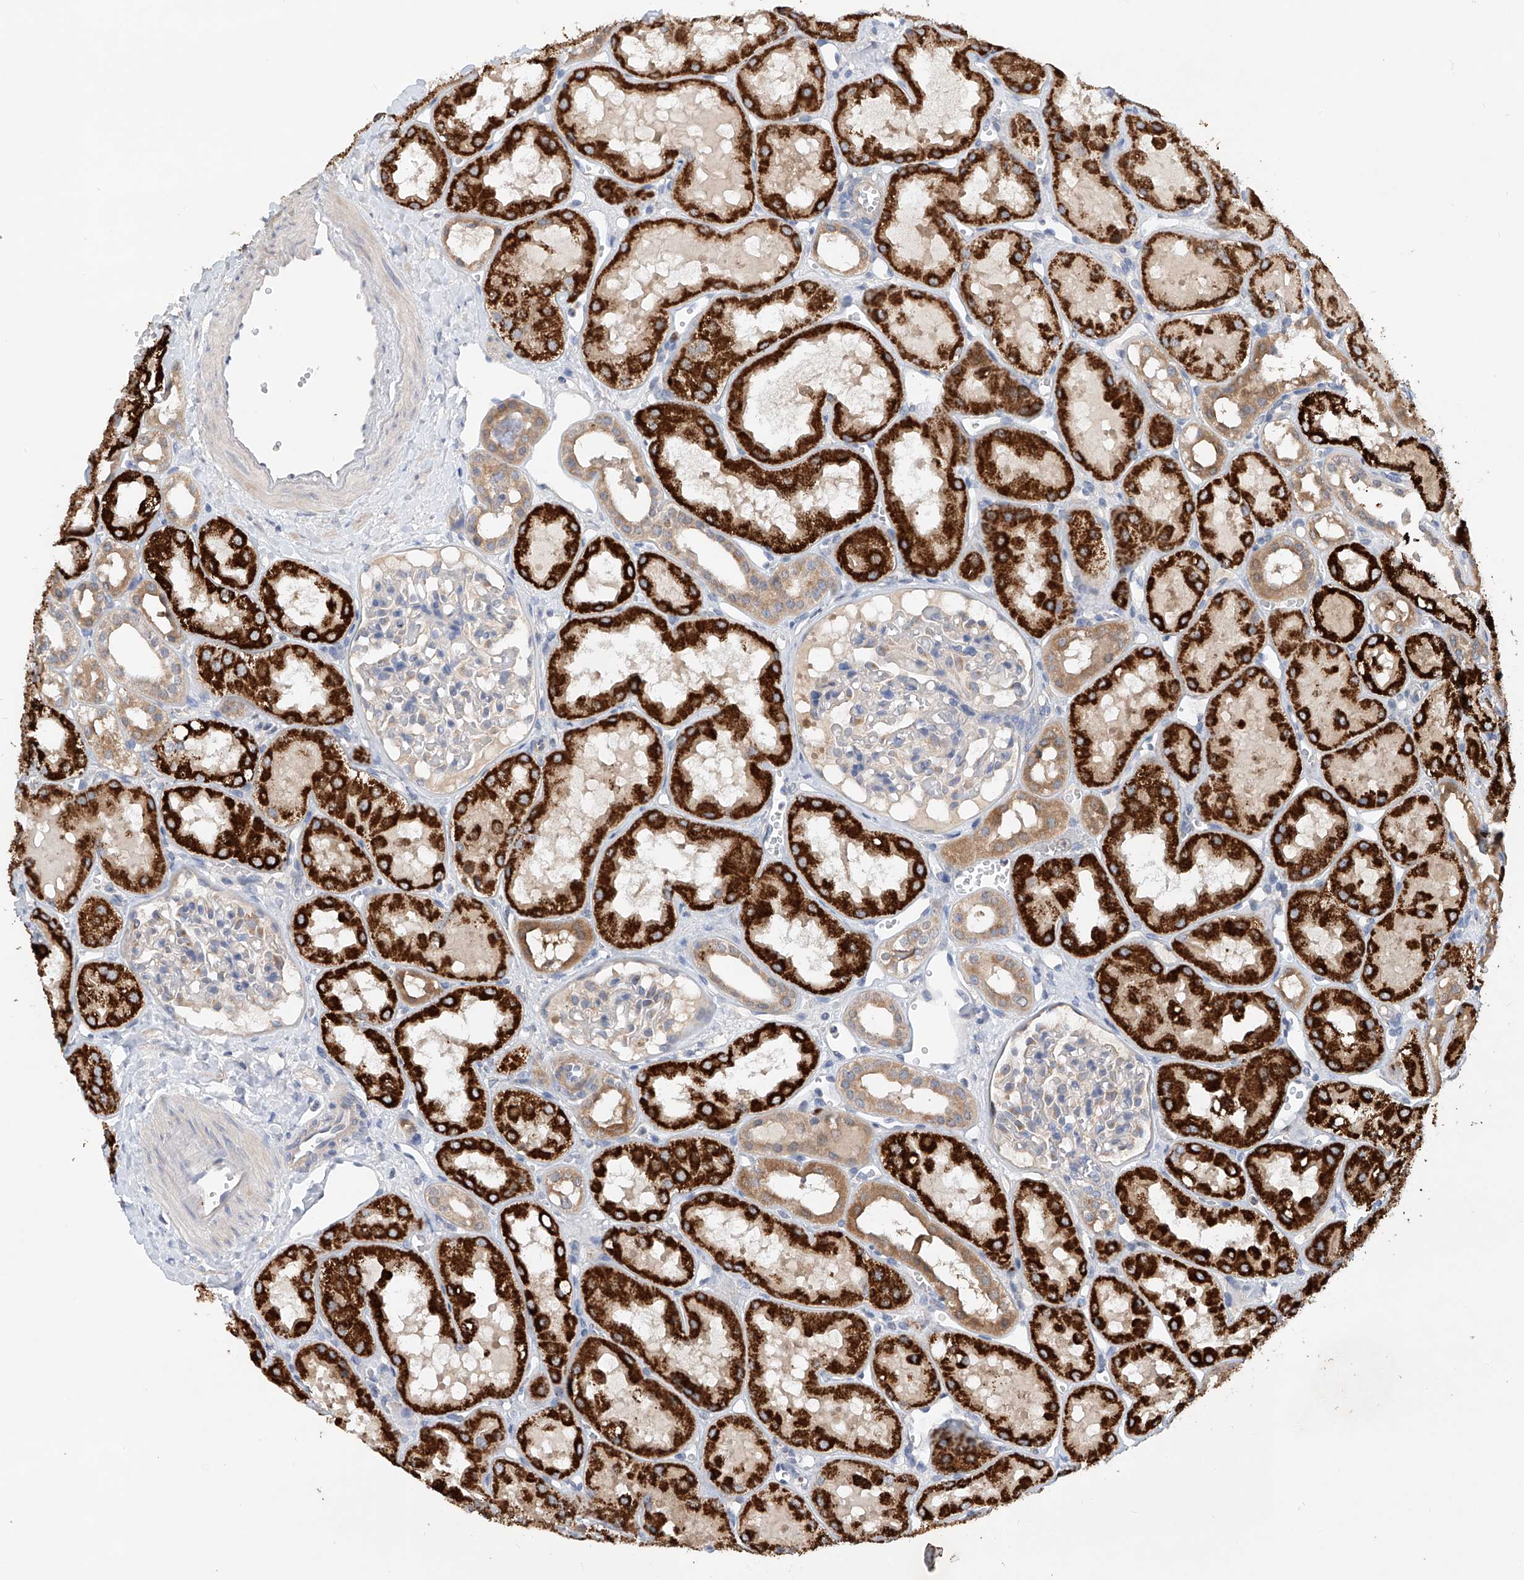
{"staining": {"intensity": "weak", "quantity": "<25%", "location": "cytoplasmic/membranous"}, "tissue": "kidney", "cell_type": "Cells in glomeruli", "image_type": "normal", "snomed": [{"axis": "morphology", "description": "Normal tissue, NOS"}, {"axis": "topography", "description": "Kidney"}], "caption": "DAB (3,3'-diaminobenzidine) immunohistochemical staining of benign human kidney displays no significant positivity in cells in glomeruli. (DAB (3,3'-diaminobenzidine) immunohistochemistry, high magnification).", "gene": "GPC4", "patient": {"sex": "male", "age": 16}}